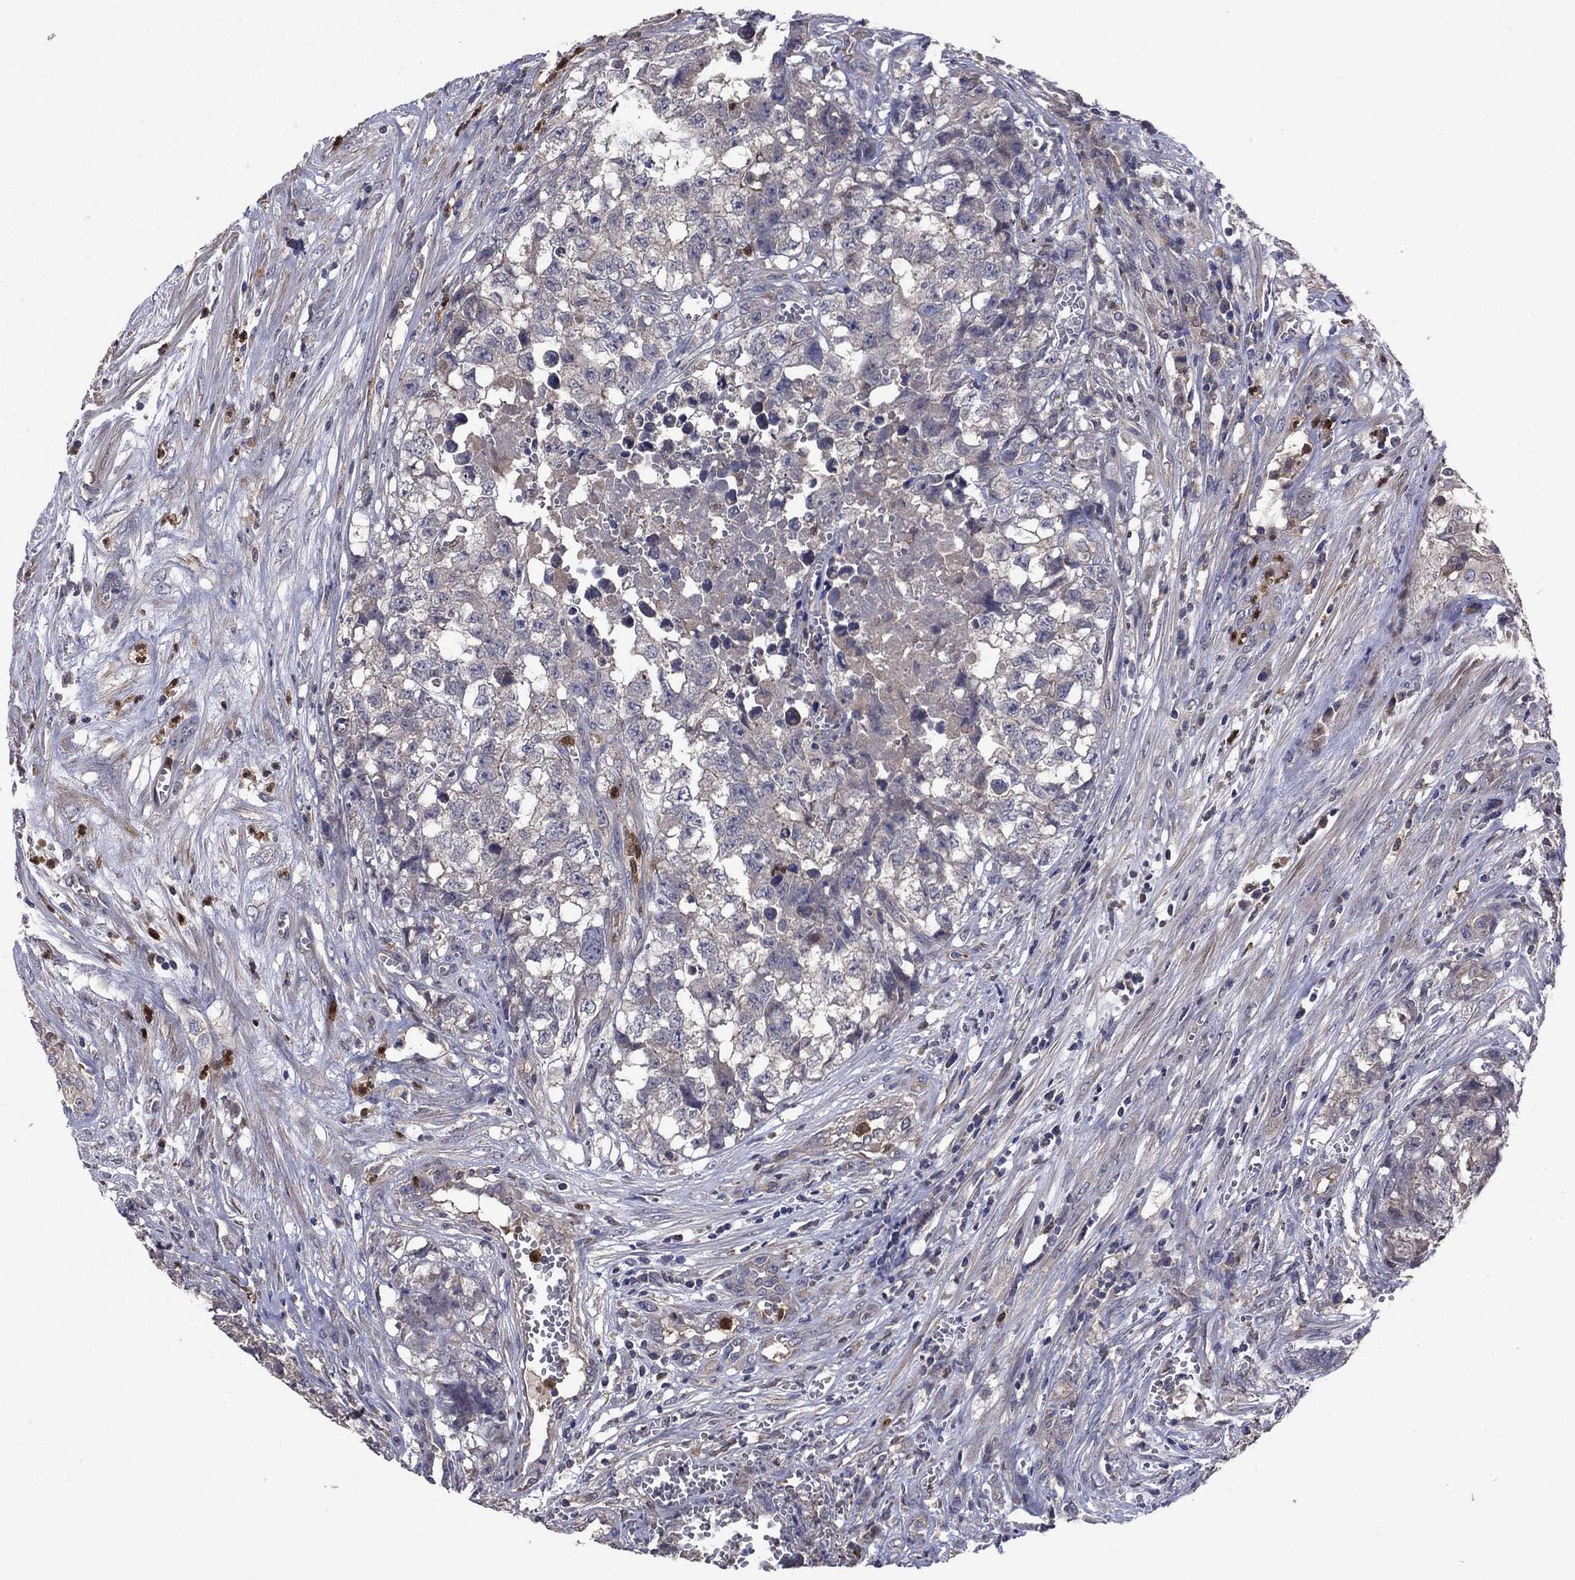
{"staining": {"intensity": "negative", "quantity": "none", "location": "none"}, "tissue": "testis cancer", "cell_type": "Tumor cells", "image_type": "cancer", "snomed": [{"axis": "morphology", "description": "Seminoma, NOS"}, {"axis": "morphology", "description": "Carcinoma, Embryonal, NOS"}, {"axis": "topography", "description": "Testis"}], "caption": "This is a photomicrograph of IHC staining of embryonal carcinoma (testis), which shows no staining in tumor cells.", "gene": "MSRB1", "patient": {"sex": "male", "age": 22}}